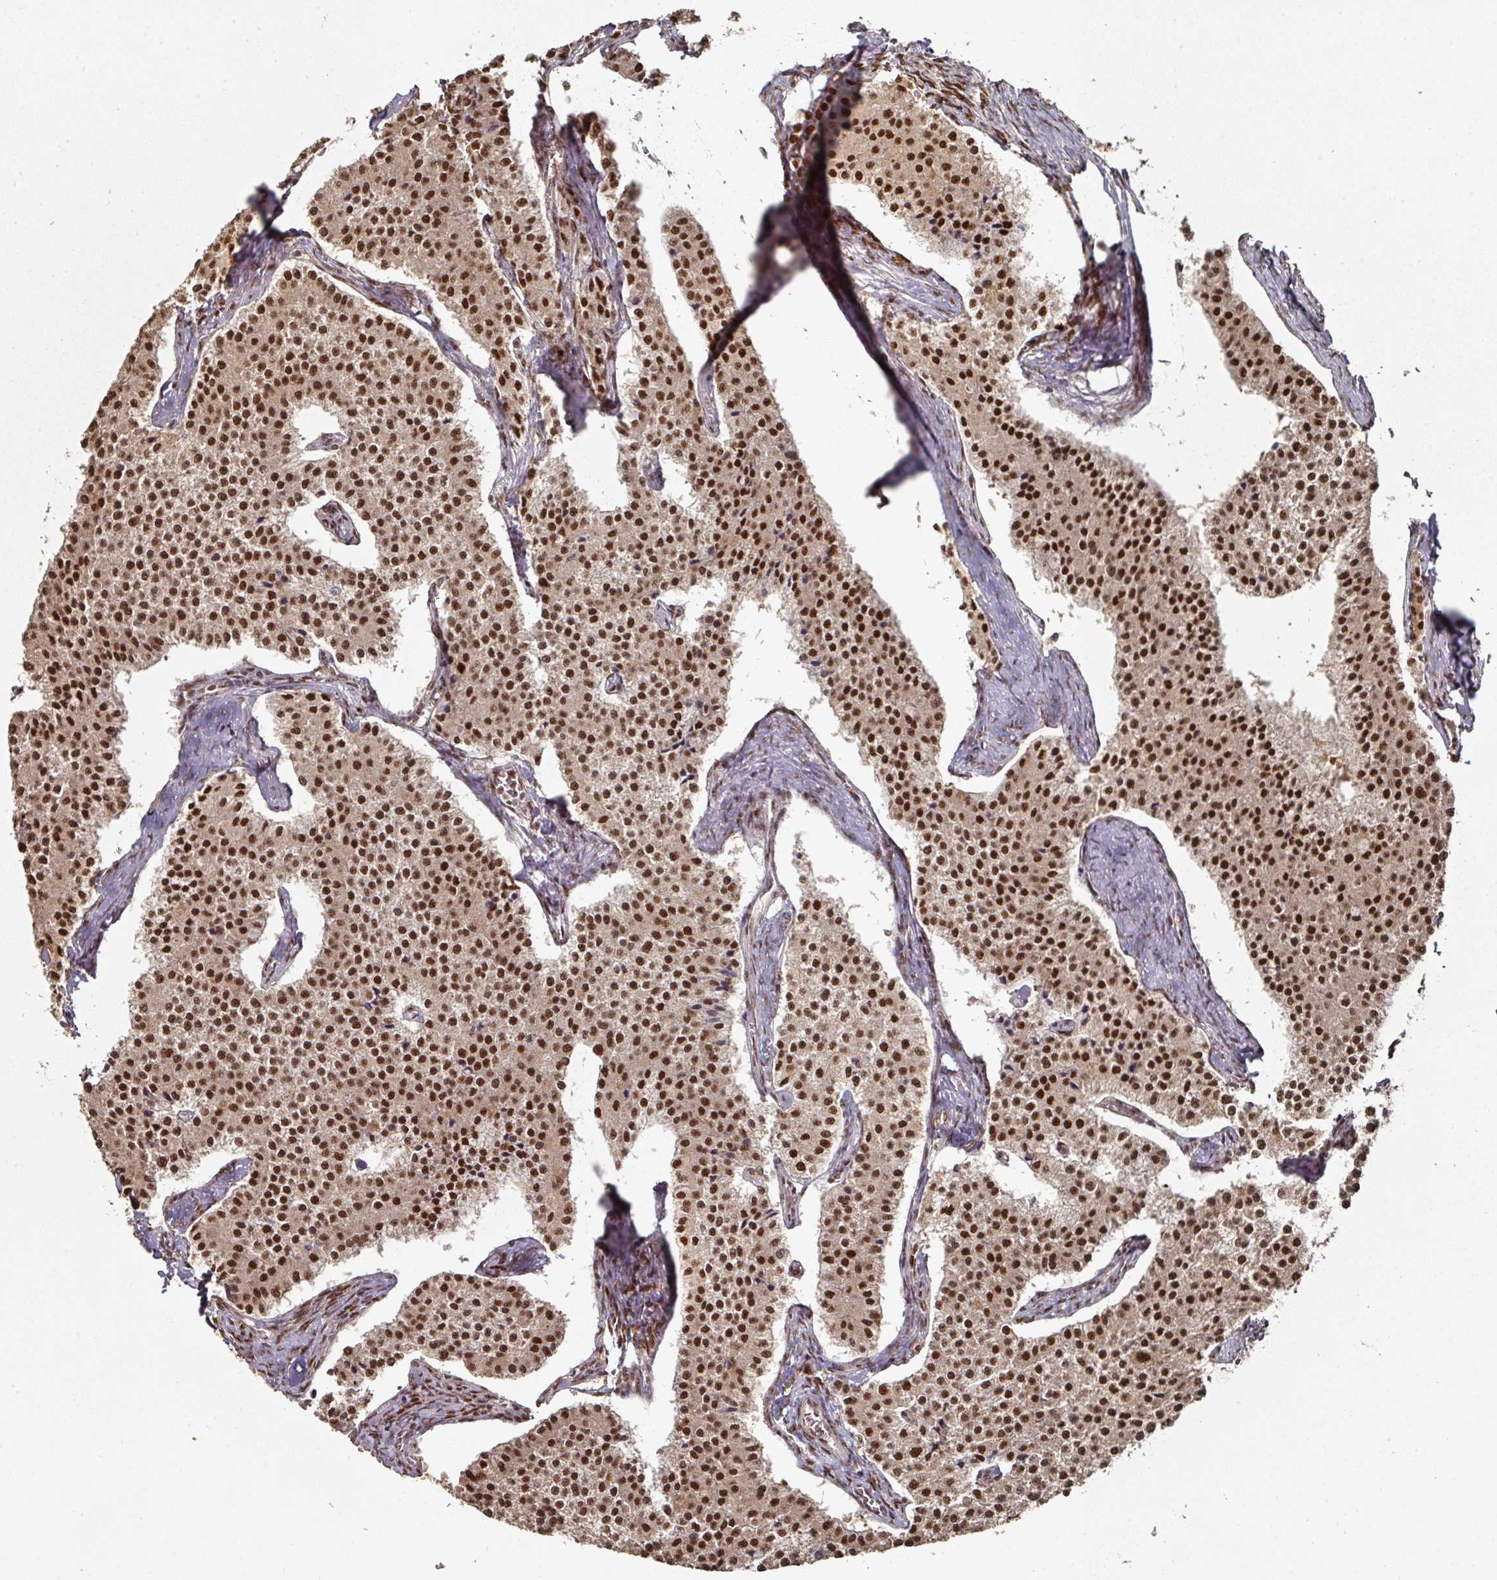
{"staining": {"intensity": "strong", "quantity": ">75%", "location": "nuclear"}, "tissue": "carcinoid", "cell_type": "Tumor cells", "image_type": "cancer", "snomed": [{"axis": "morphology", "description": "Carcinoid, malignant, NOS"}, {"axis": "topography", "description": "Colon"}], "caption": "Approximately >75% of tumor cells in malignant carcinoid exhibit strong nuclear protein positivity as visualized by brown immunohistochemical staining.", "gene": "MEPCE", "patient": {"sex": "female", "age": 52}}